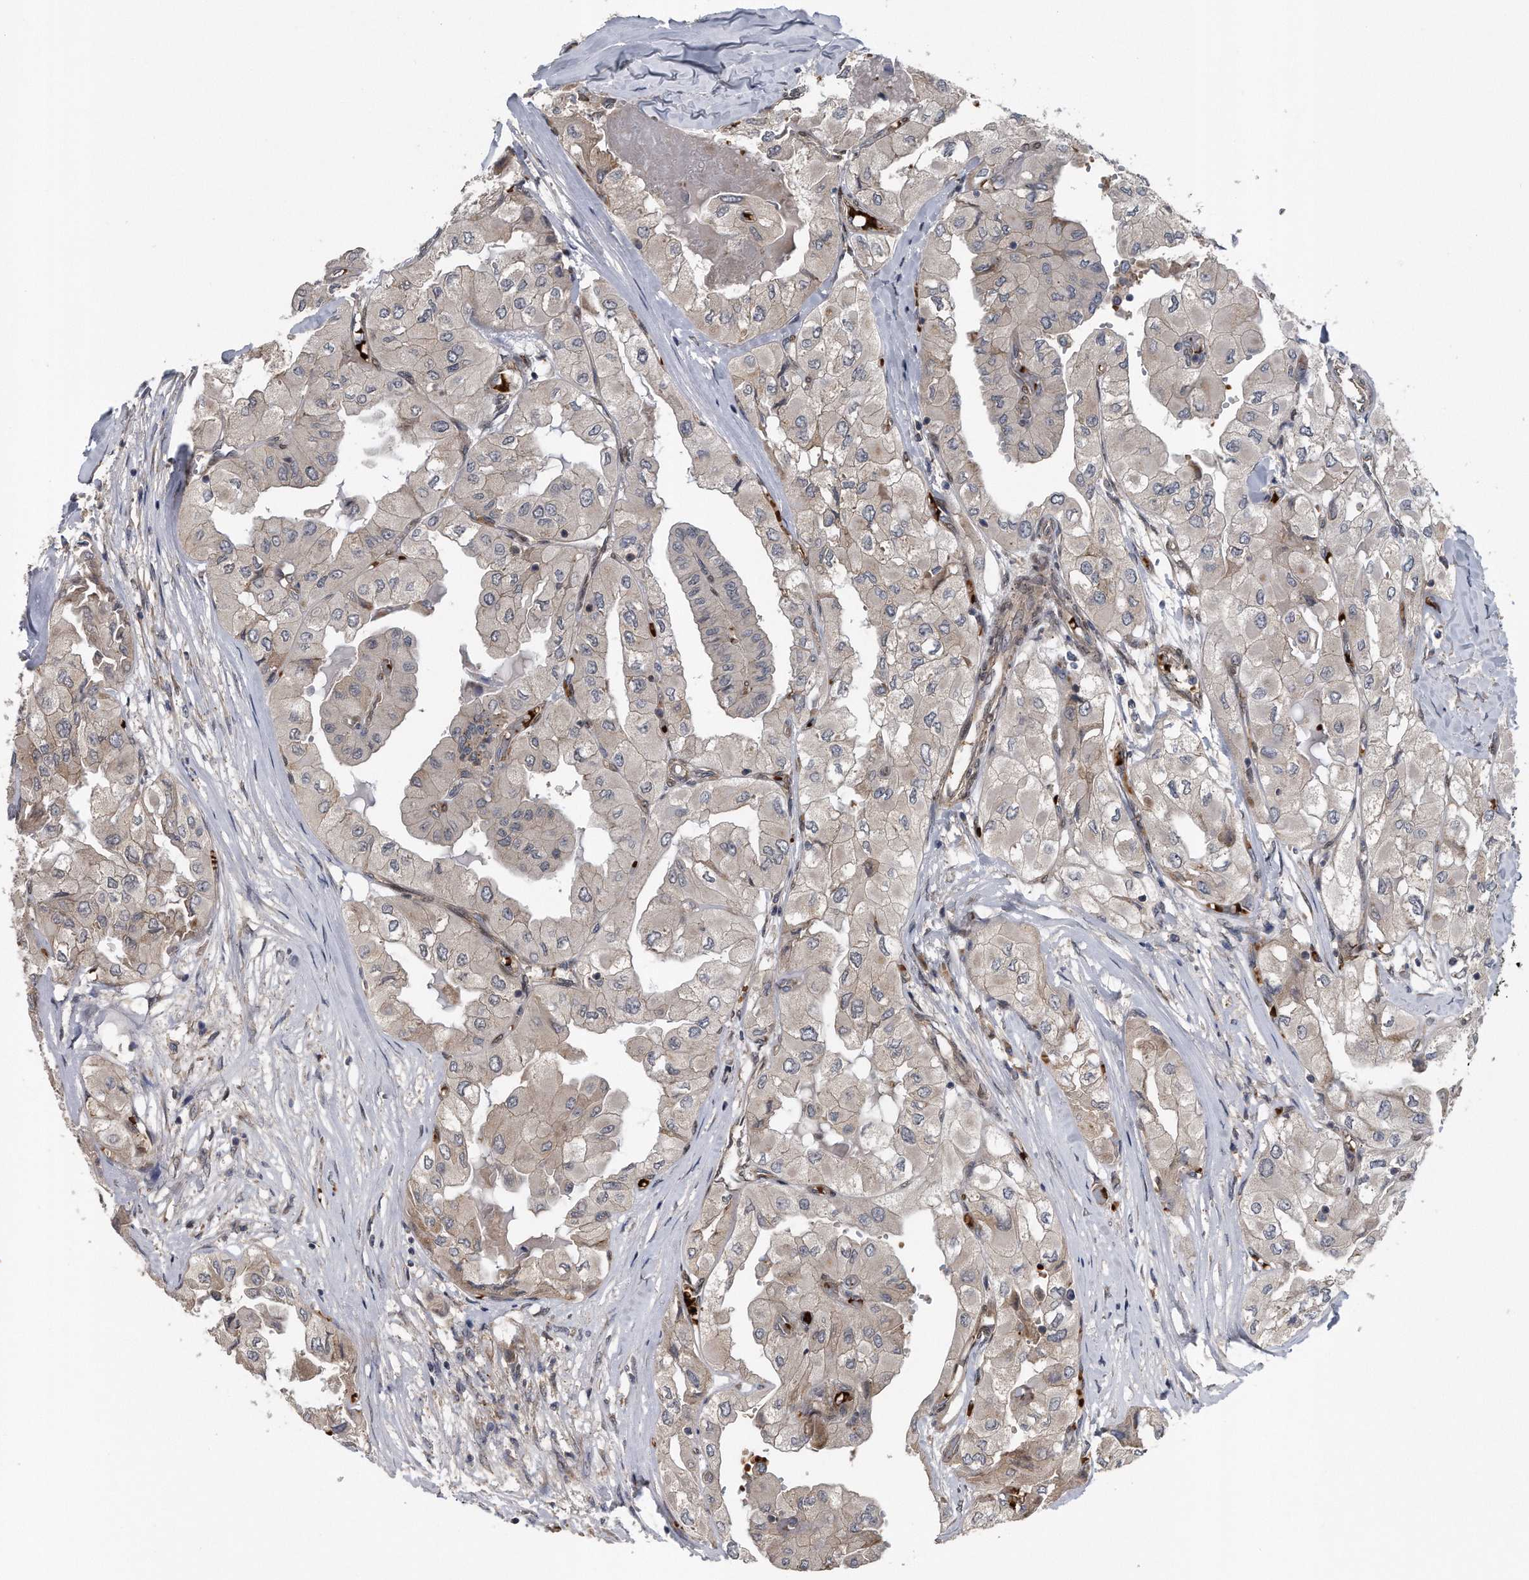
{"staining": {"intensity": "weak", "quantity": "25%-75%", "location": "cytoplasmic/membranous"}, "tissue": "thyroid cancer", "cell_type": "Tumor cells", "image_type": "cancer", "snomed": [{"axis": "morphology", "description": "Papillary adenocarcinoma, NOS"}, {"axis": "topography", "description": "Thyroid gland"}], "caption": "IHC of human thyroid cancer reveals low levels of weak cytoplasmic/membranous staining in about 25%-75% of tumor cells. (IHC, brightfield microscopy, high magnification).", "gene": "ZNF79", "patient": {"sex": "female", "age": 59}}